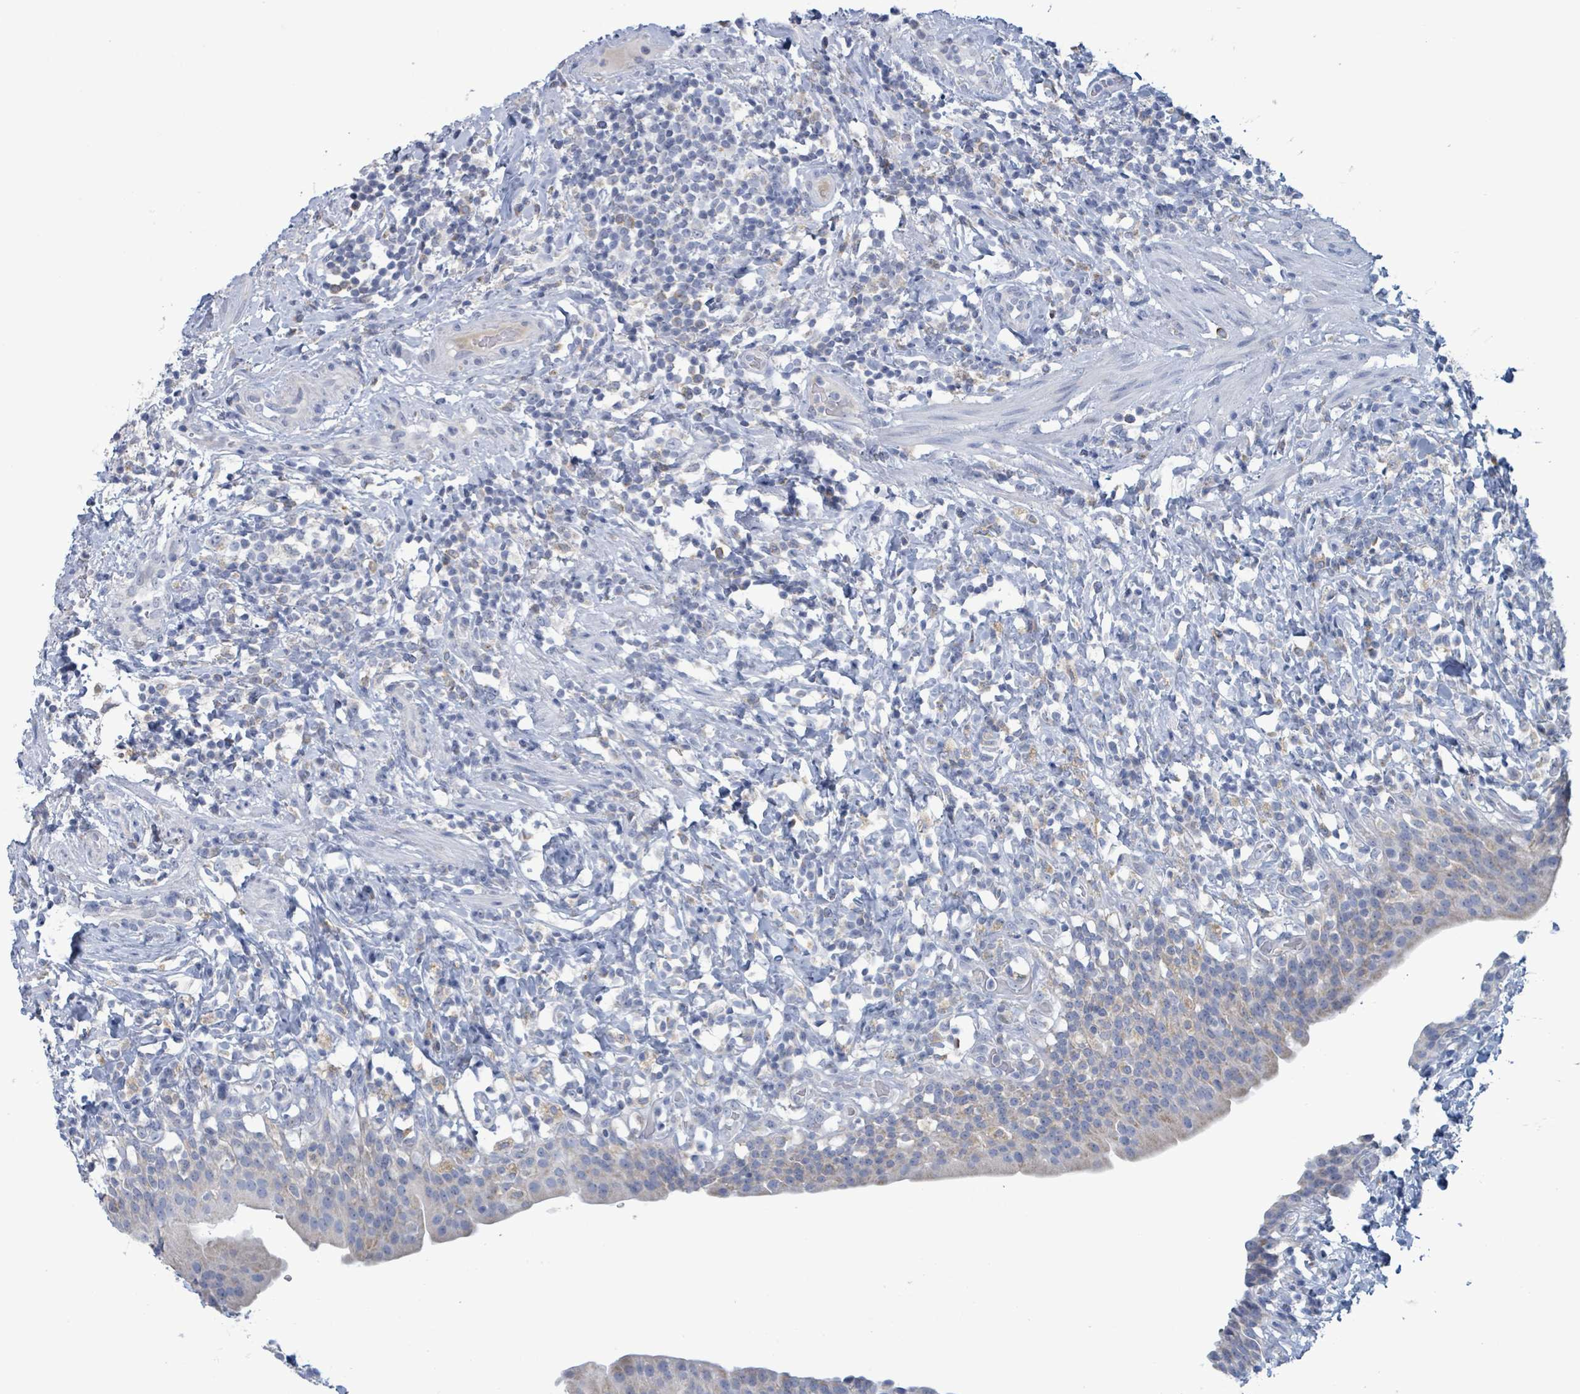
{"staining": {"intensity": "negative", "quantity": "none", "location": "none"}, "tissue": "urinary bladder", "cell_type": "Urothelial cells", "image_type": "normal", "snomed": [{"axis": "morphology", "description": "Normal tissue, NOS"}, {"axis": "morphology", "description": "Inflammation, NOS"}, {"axis": "topography", "description": "Urinary bladder"}], "caption": "Histopathology image shows no protein staining in urothelial cells of benign urinary bladder. The staining is performed using DAB brown chromogen with nuclei counter-stained in using hematoxylin.", "gene": "AKR1C4", "patient": {"sex": "male", "age": 64}}